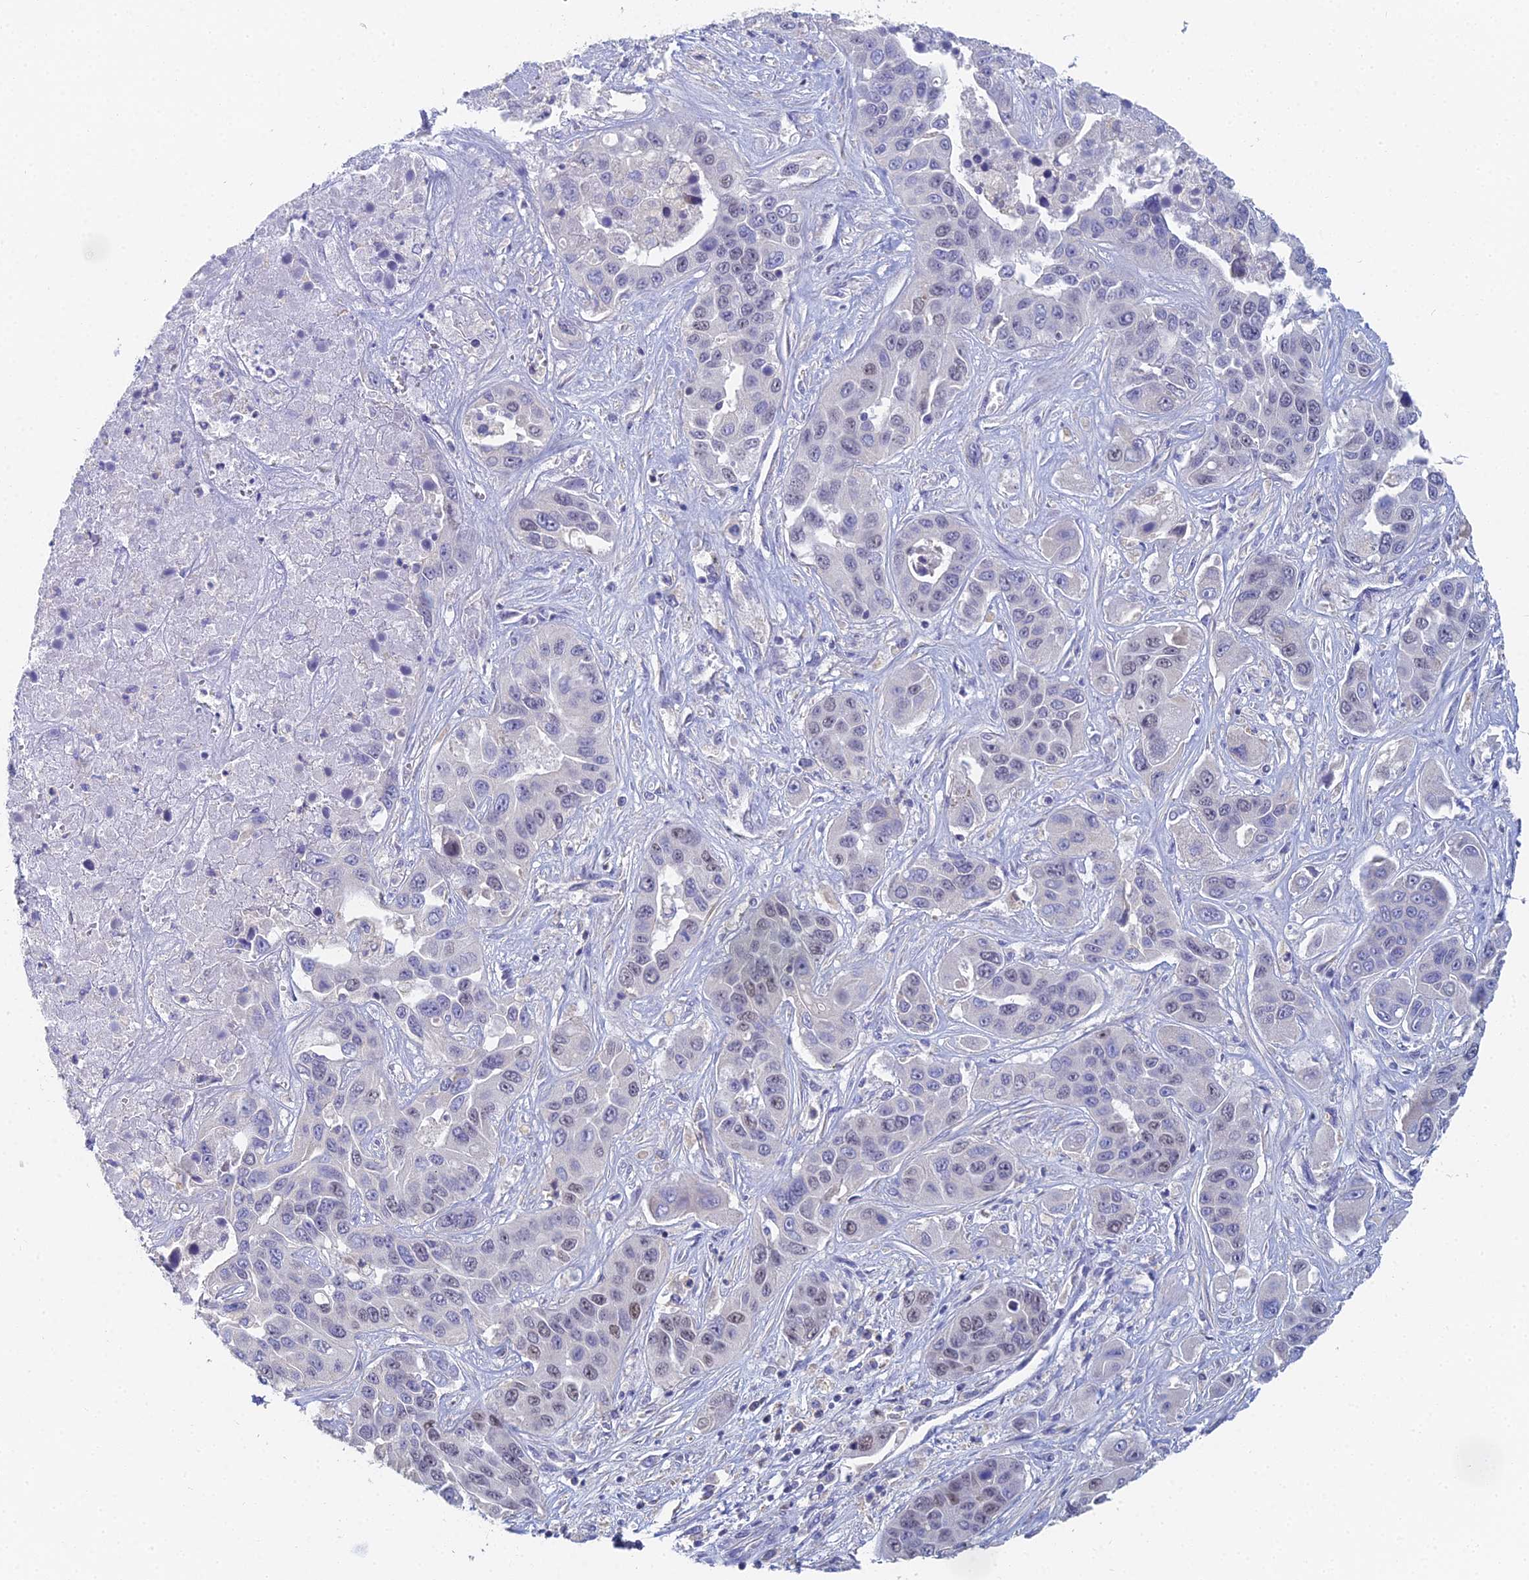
{"staining": {"intensity": "weak", "quantity": "<25%", "location": "nuclear"}, "tissue": "liver cancer", "cell_type": "Tumor cells", "image_type": "cancer", "snomed": [{"axis": "morphology", "description": "Cholangiocarcinoma"}, {"axis": "topography", "description": "Liver"}], "caption": "The photomicrograph demonstrates no staining of tumor cells in liver cancer. (DAB immunohistochemistry (IHC) visualized using brightfield microscopy, high magnification).", "gene": "MCM2", "patient": {"sex": "female", "age": 52}}